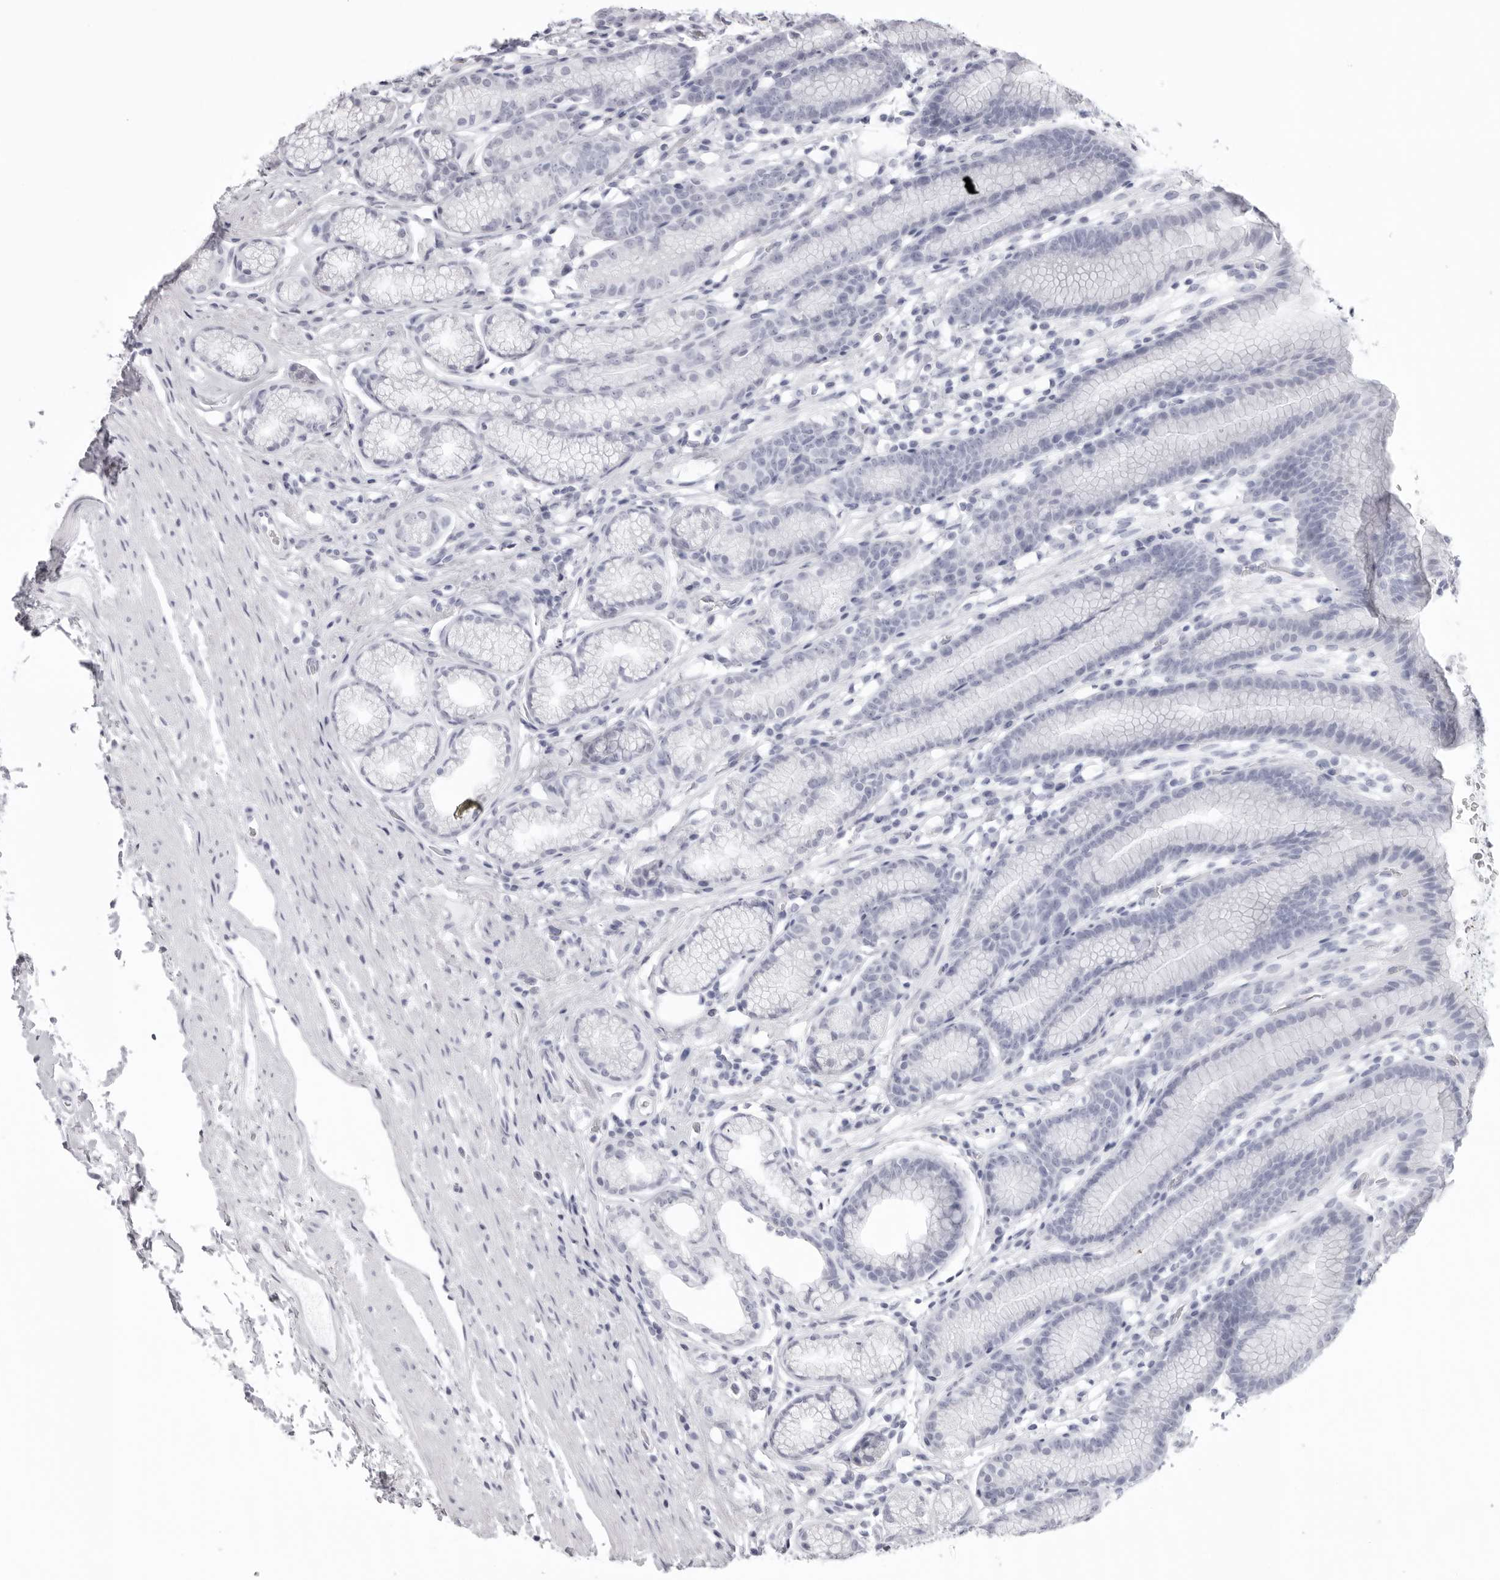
{"staining": {"intensity": "negative", "quantity": "none", "location": "none"}, "tissue": "stomach", "cell_type": "Glandular cells", "image_type": "normal", "snomed": [{"axis": "morphology", "description": "Normal tissue, NOS"}, {"axis": "topography", "description": "Stomach"}], "caption": "Histopathology image shows no significant protein staining in glandular cells of benign stomach.", "gene": "KLK9", "patient": {"sex": "male", "age": 42}}